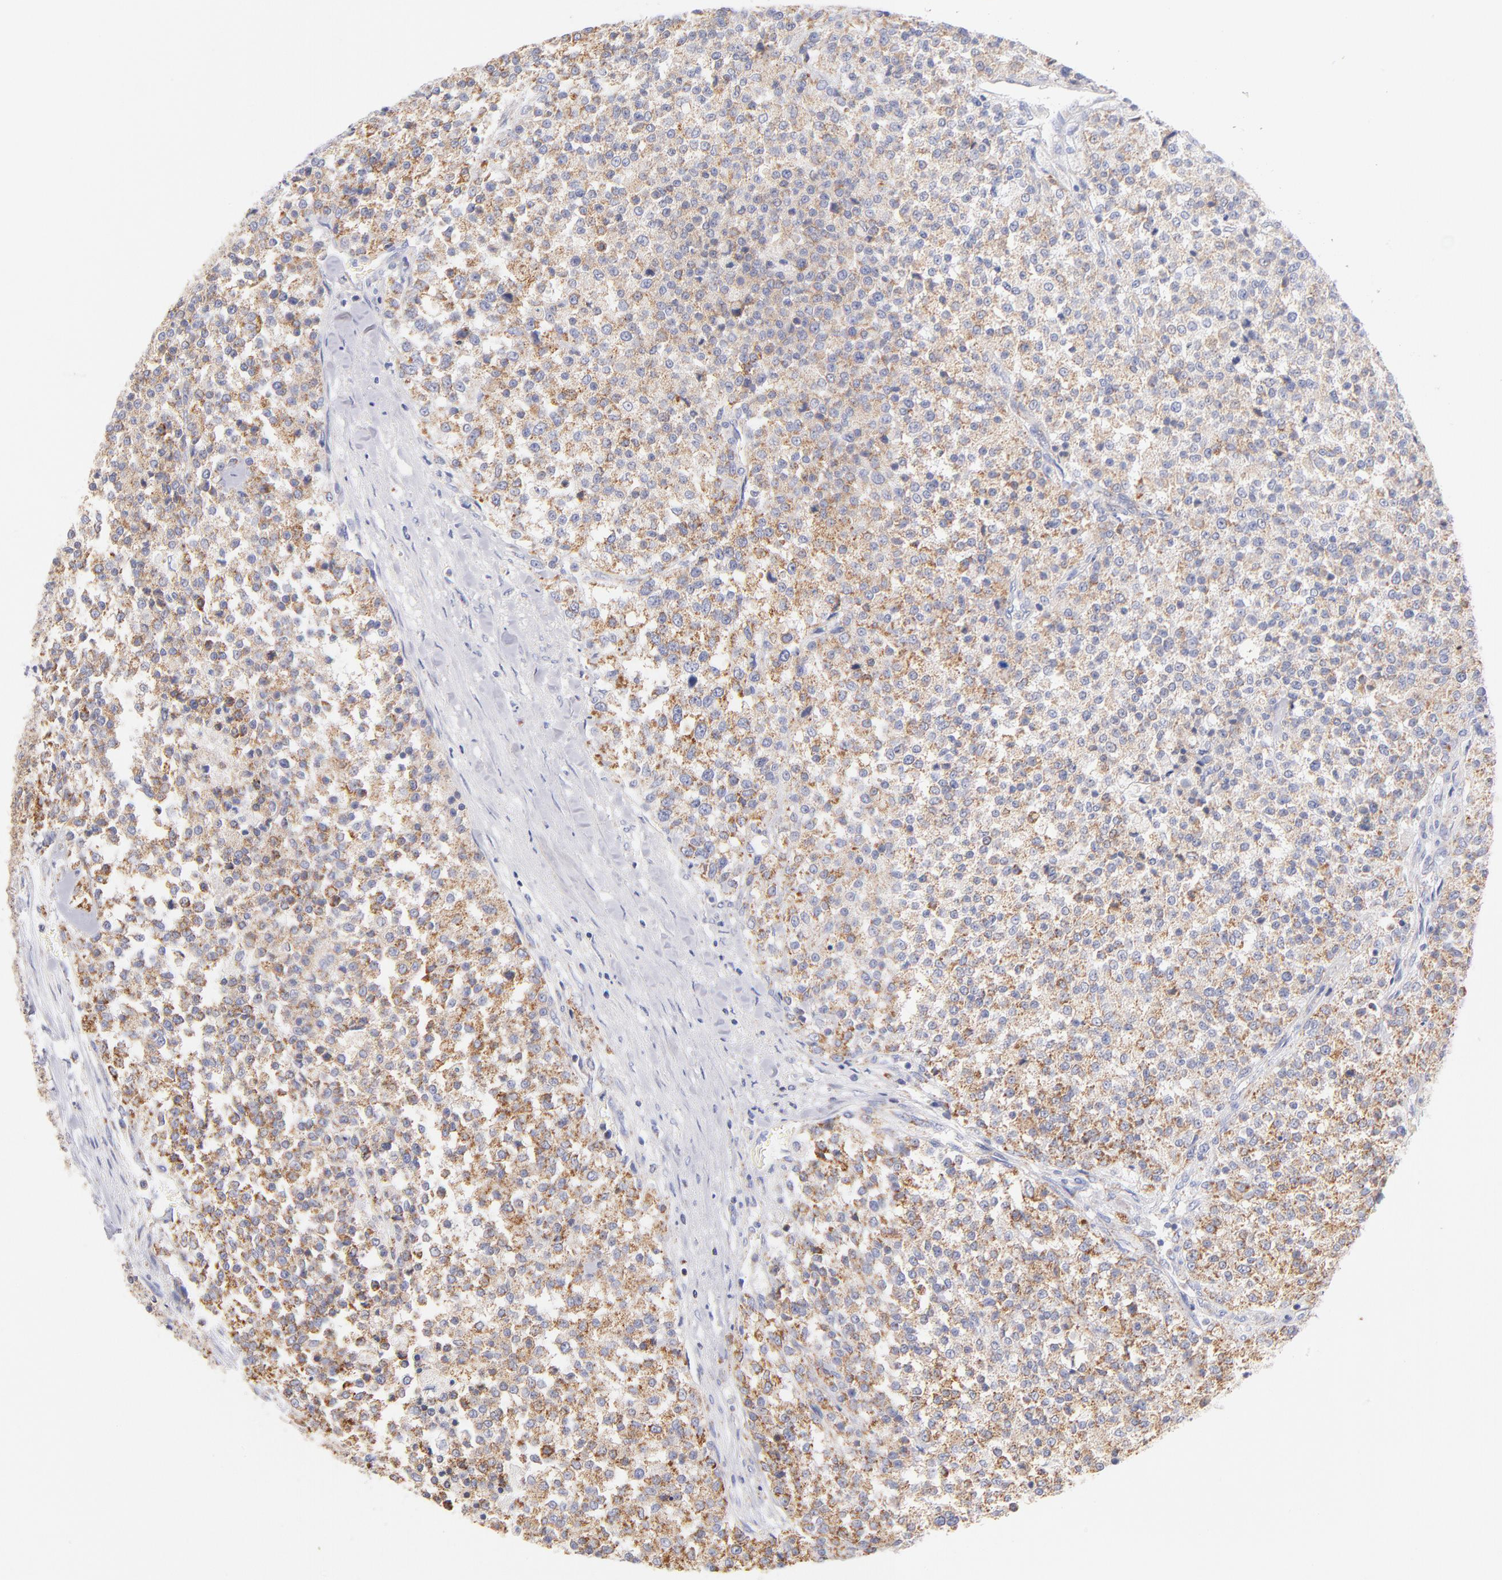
{"staining": {"intensity": "moderate", "quantity": ">75%", "location": "cytoplasmic/membranous"}, "tissue": "testis cancer", "cell_type": "Tumor cells", "image_type": "cancer", "snomed": [{"axis": "morphology", "description": "Seminoma, NOS"}, {"axis": "topography", "description": "Testis"}], "caption": "A brown stain highlights moderate cytoplasmic/membranous positivity of a protein in human testis cancer (seminoma) tumor cells.", "gene": "AIFM1", "patient": {"sex": "male", "age": 59}}